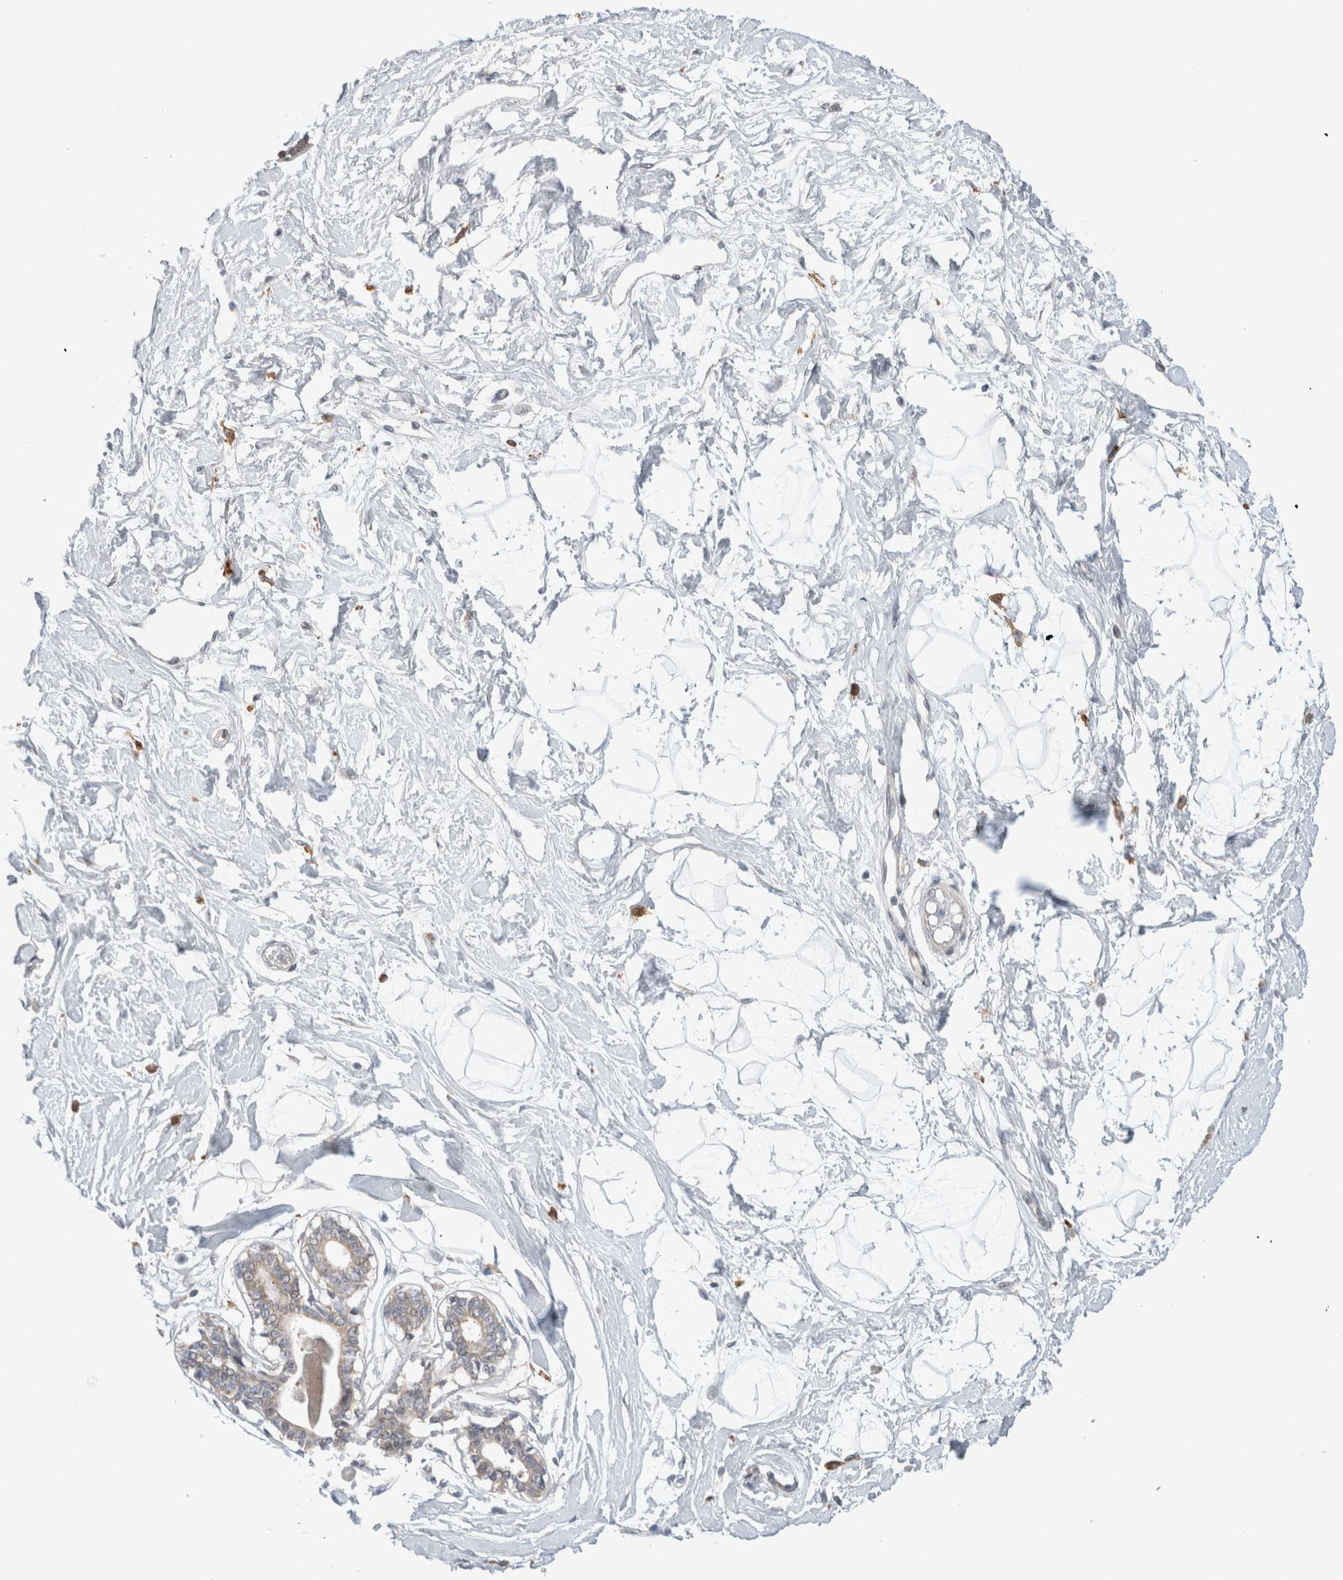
{"staining": {"intensity": "negative", "quantity": "none", "location": "none"}, "tissue": "breast", "cell_type": "Adipocytes", "image_type": "normal", "snomed": [{"axis": "morphology", "description": "Normal tissue, NOS"}, {"axis": "topography", "description": "Breast"}], "caption": "Immunohistochemistry micrograph of benign breast stained for a protein (brown), which exhibits no positivity in adipocytes. Nuclei are stained in blue.", "gene": "CDCA7L", "patient": {"sex": "female", "age": 45}}